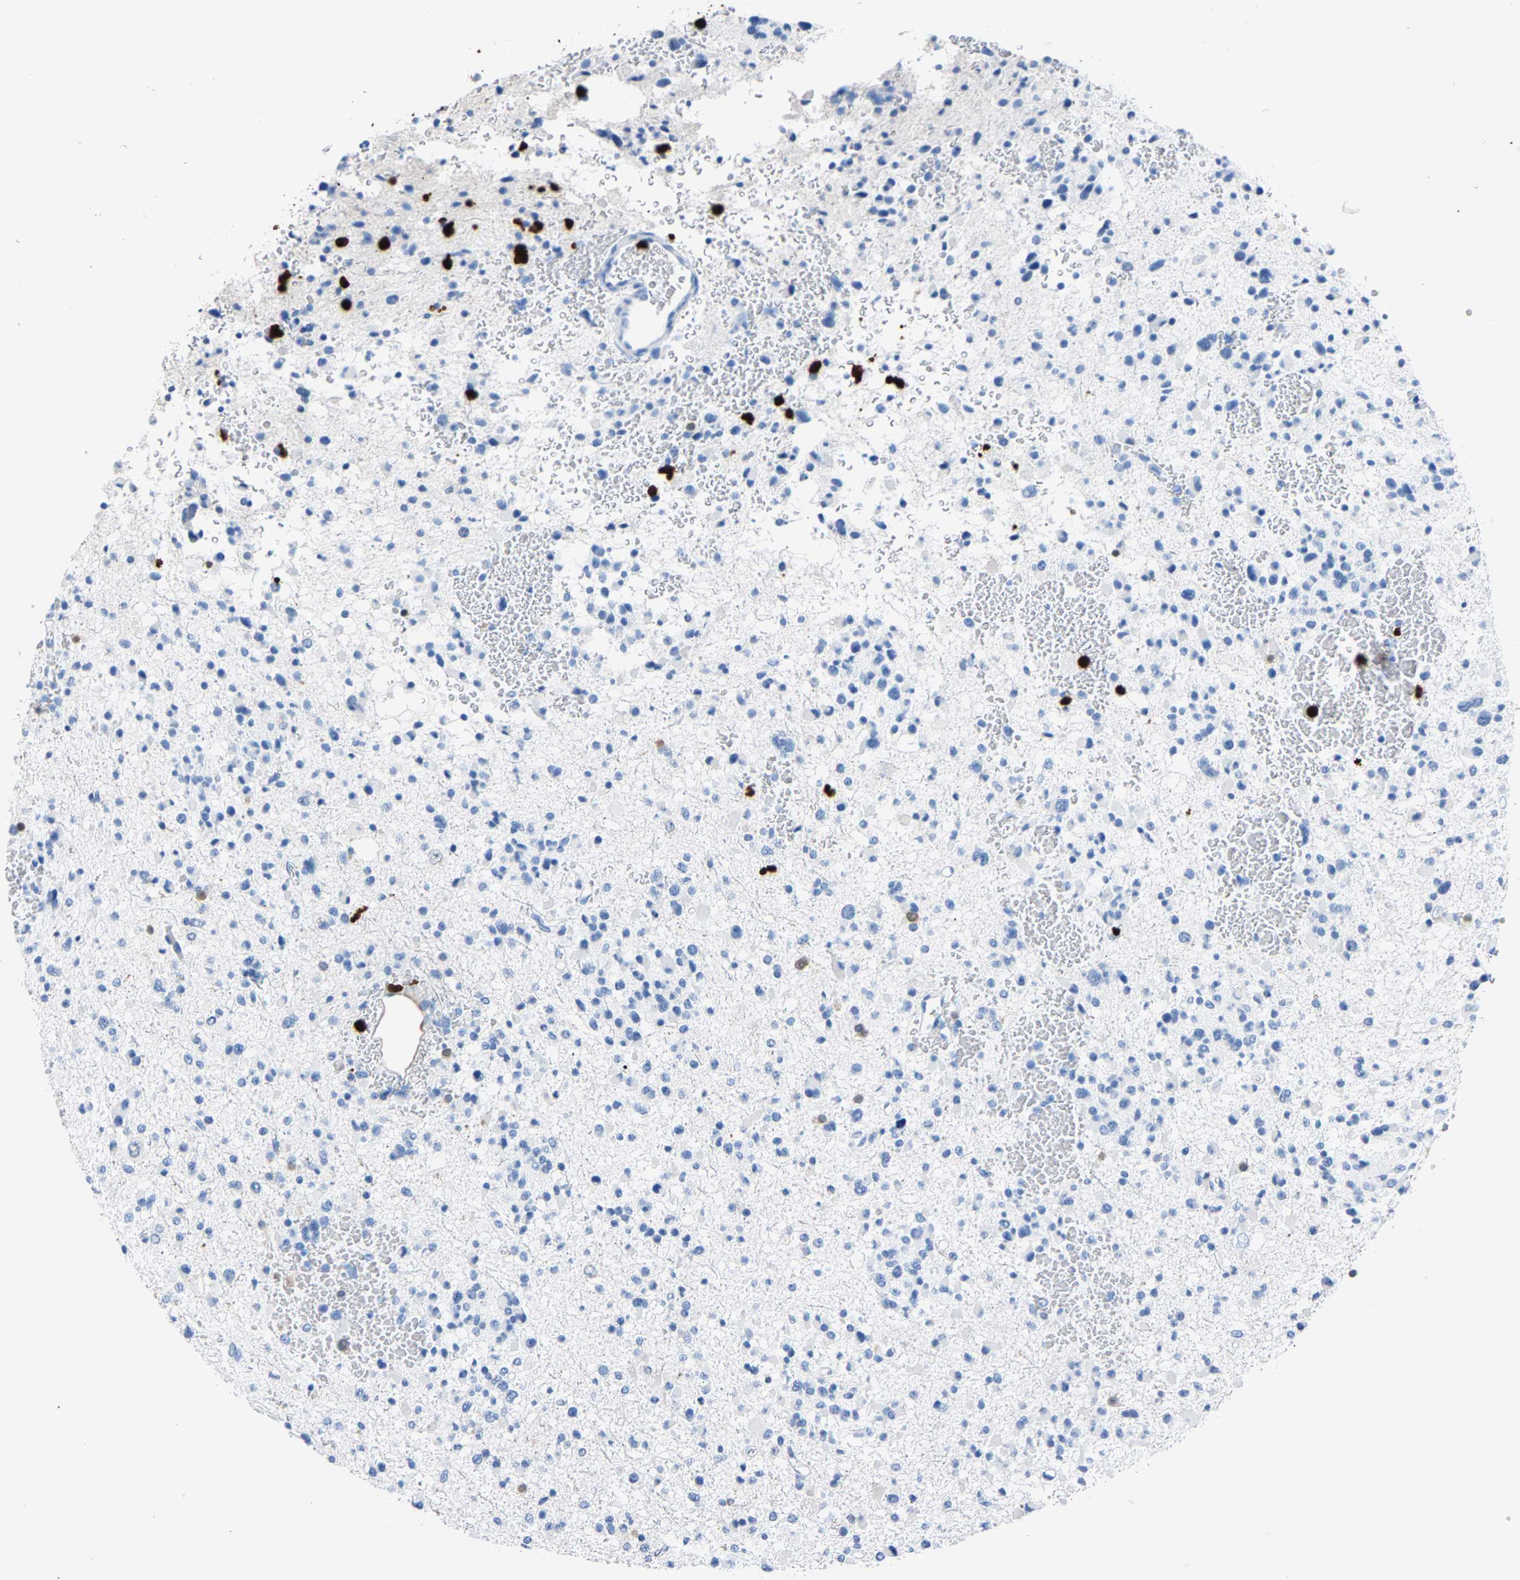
{"staining": {"intensity": "negative", "quantity": "none", "location": "none"}, "tissue": "glioma", "cell_type": "Tumor cells", "image_type": "cancer", "snomed": [{"axis": "morphology", "description": "Glioma, malignant, Low grade"}, {"axis": "topography", "description": "Brain"}], "caption": "This is an immunohistochemistry (IHC) photomicrograph of low-grade glioma (malignant). There is no expression in tumor cells.", "gene": "S100P", "patient": {"sex": "female", "age": 22}}